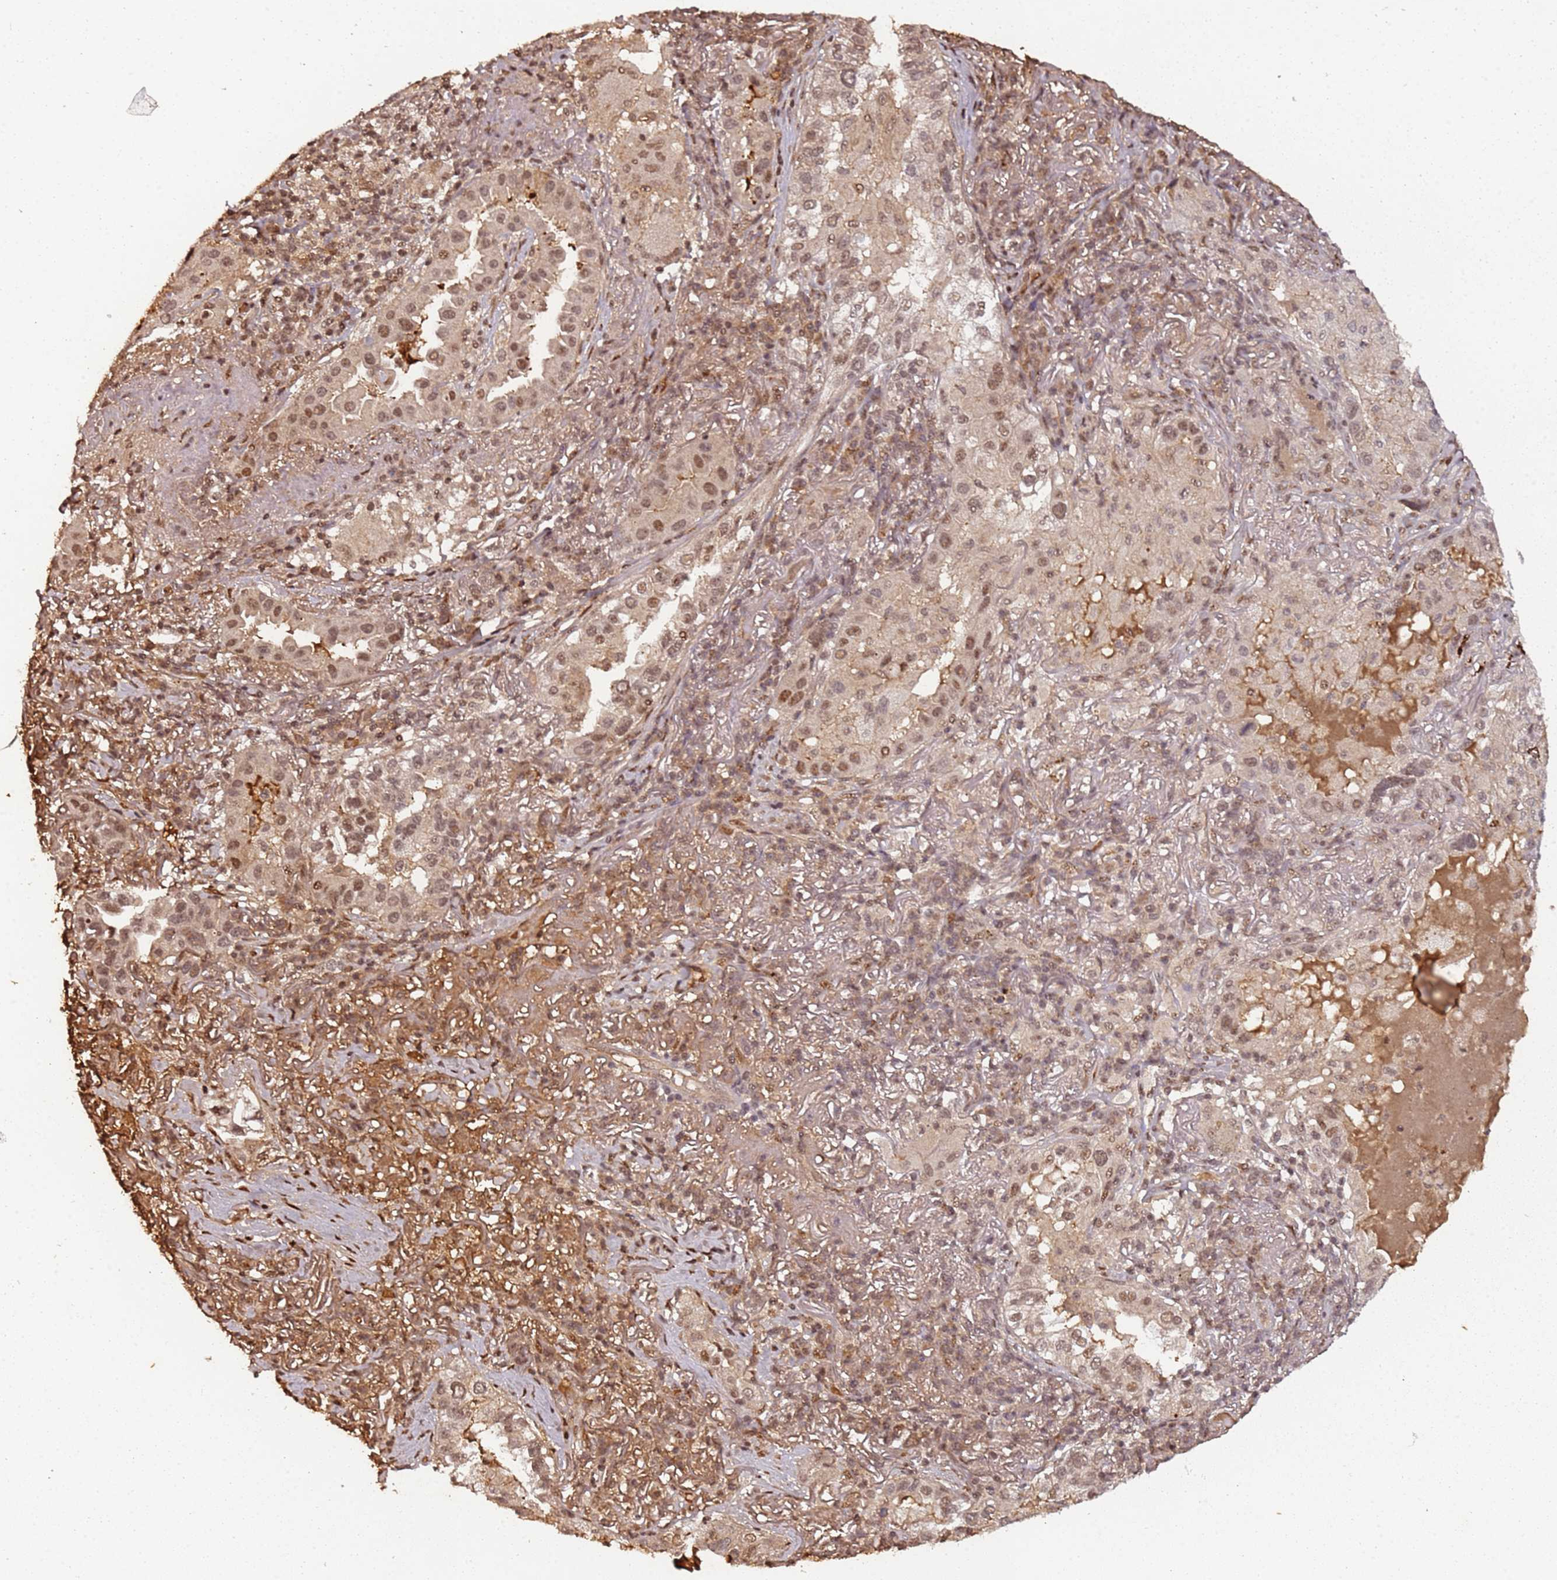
{"staining": {"intensity": "moderate", "quantity": "25%-75%", "location": "nuclear"}, "tissue": "lung cancer", "cell_type": "Tumor cells", "image_type": "cancer", "snomed": [{"axis": "morphology", "description": "Adenocarcinoma, NOS"}, {"axis": "topography", "description": "Lung"}], "caption": "There is medium levels of moderate nuclear staining in tumor cells of lung cancer, as demonstrated by immunohistochemical staining (brown color).", "gene": "COL1A2", "patient": {"sex": "female", "age": 69}}